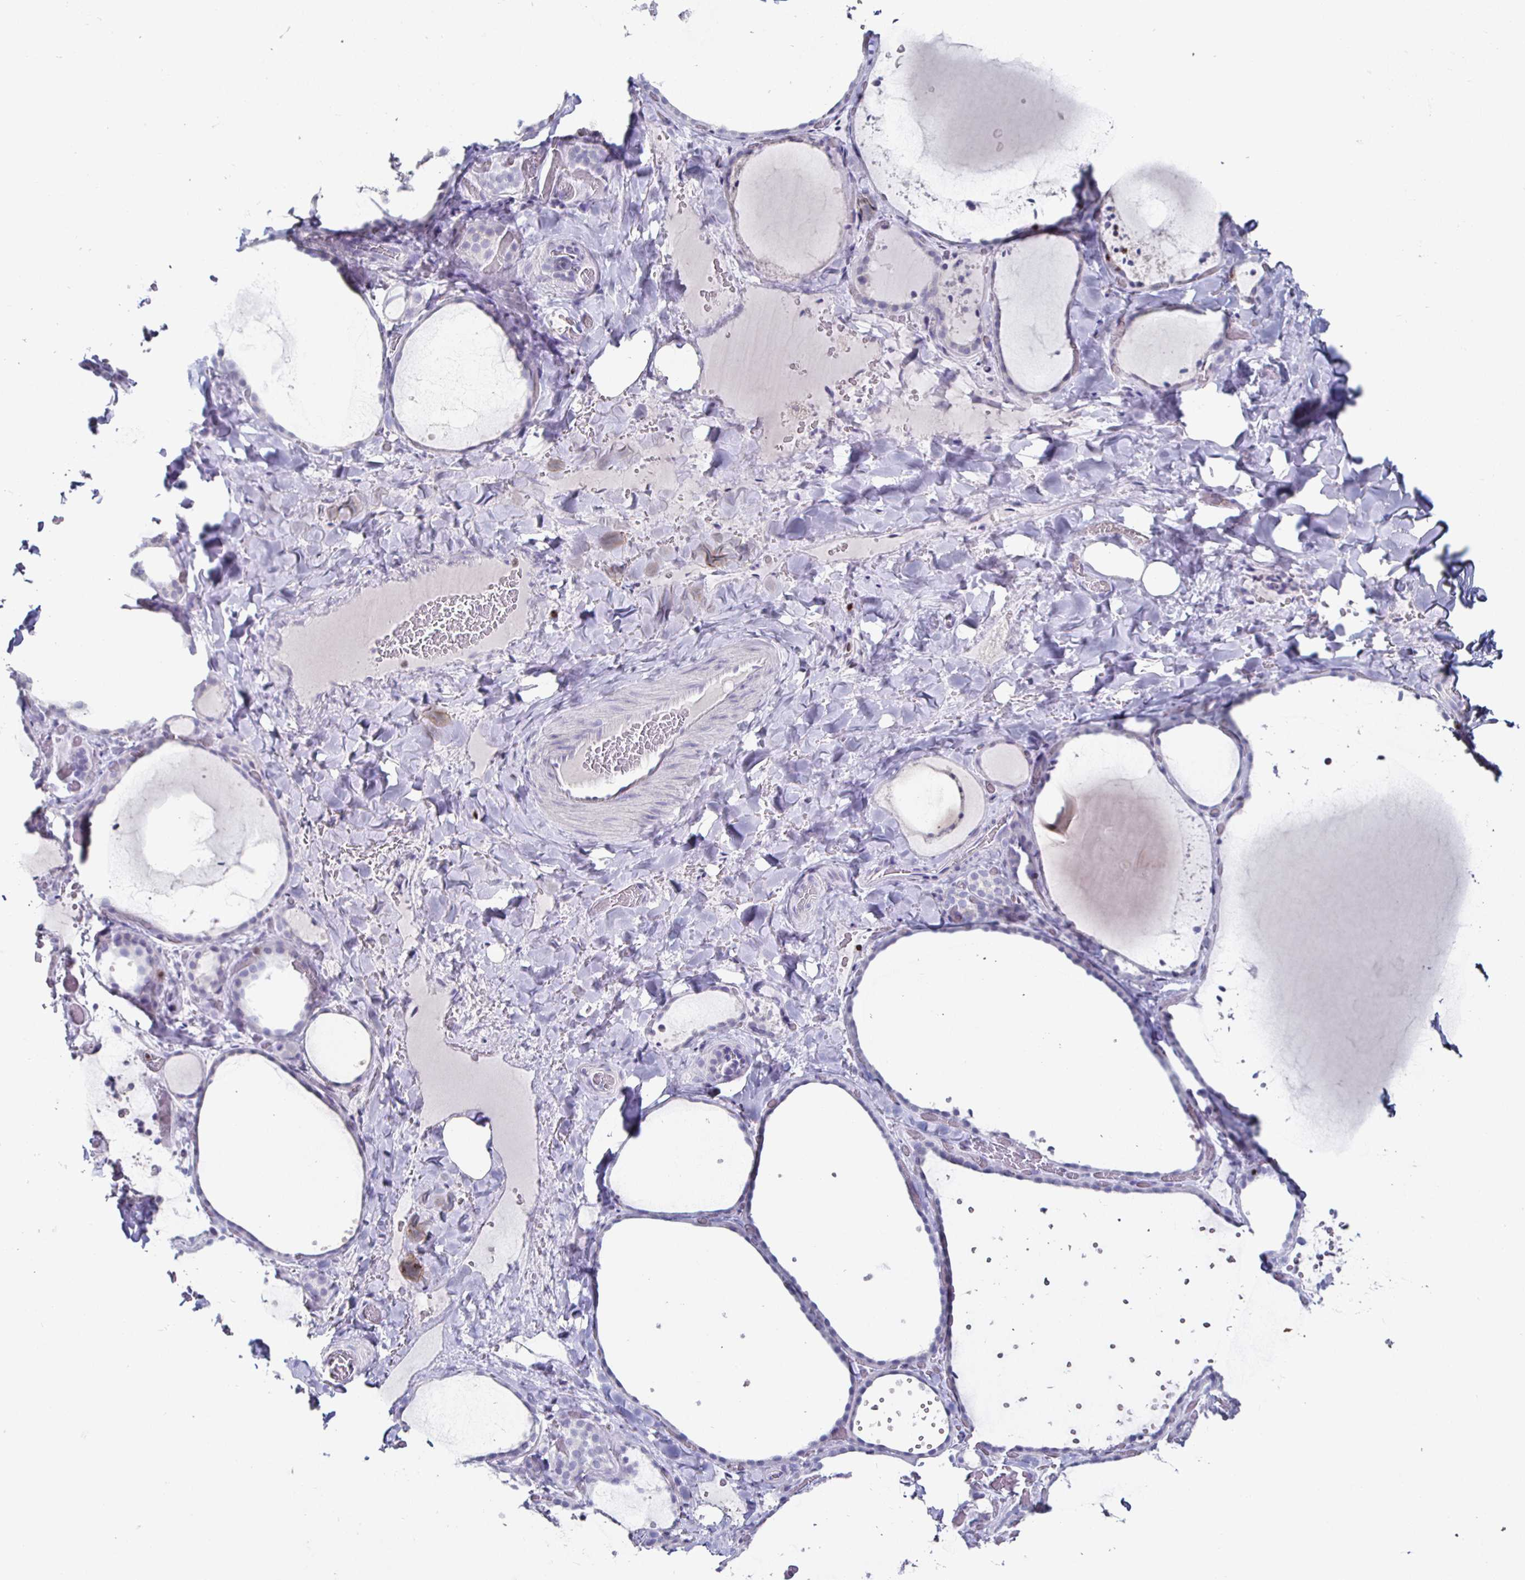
{"staining": {"intensity": "negative", "quantity": "none", "location": "none"}, "tissue": "thyroid gland", "cell_type": "Glandular cells", "image_type": "normal", "snomed": [{"axis": "morphology", "description": "Normal tissue, NOS"}, {"axis": "topography", "description": "Thyroid gland"}], "caption": "This image is of benign thyroid gland stained with immunohistochemistry to label a protein in brown with the nuclei are counter-stained blue. There is no positivity in glandular cells. (IHC, brightfield microscopy, high magnification).", "gene": "RUNX2", "patient": {"sex": "female", "age": 36}}